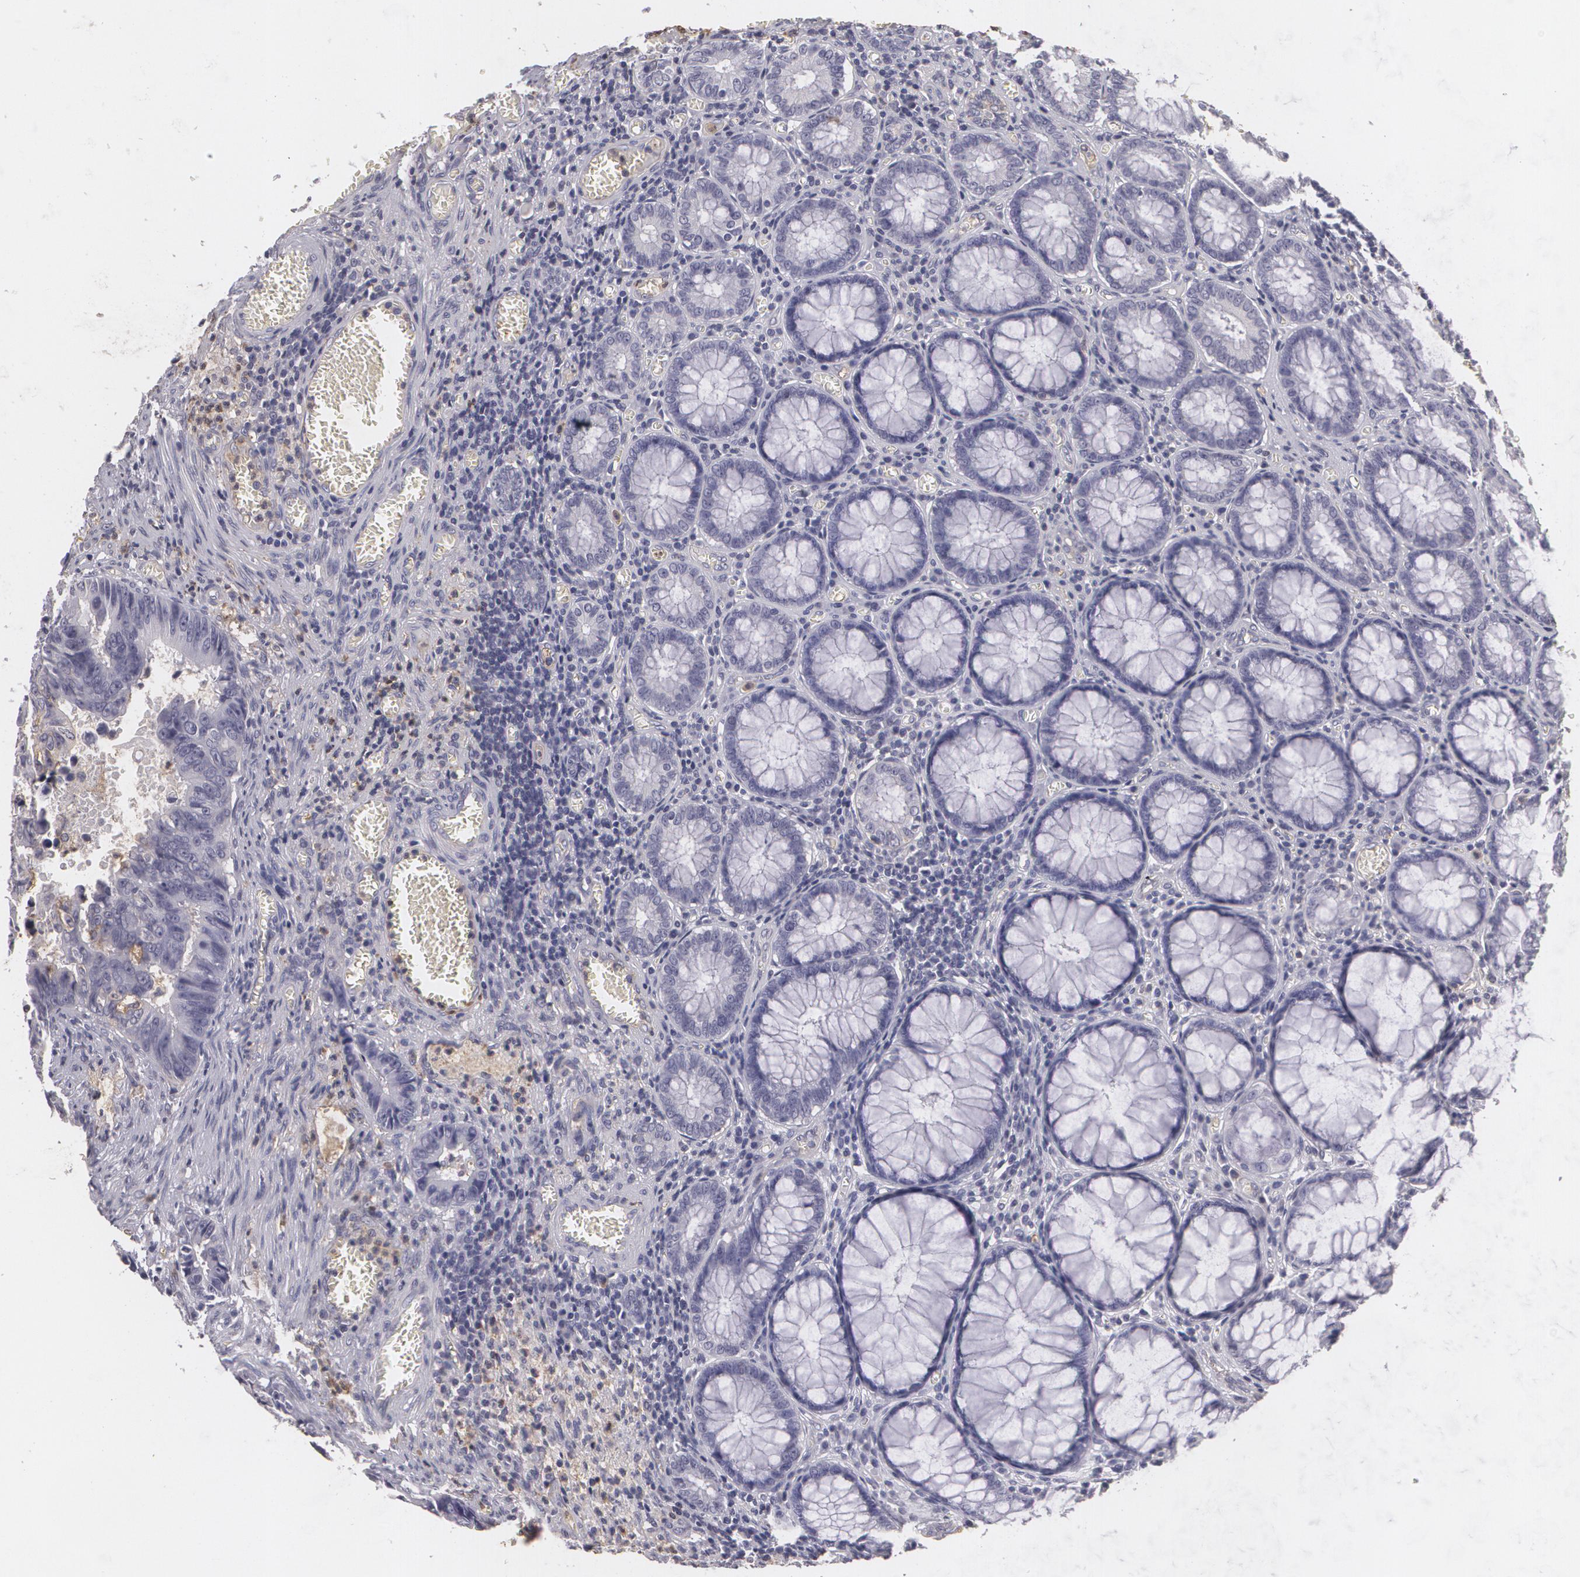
{"staining": {"intensity": "negative", "quantity": "none", "location": "none"}, "tissue": "colorectal cancer", "cell_type": "Tumor cells", "image_type": "cancer", "snomed": [{"axis": "morphology", "description": "Adenocarcinoma, NOS"}, {"axis": "topography", "description": "Rectum"}], "caption": "There is no significant staining in tumor cells of adenocarcinoma (colorectal). Brightfield microscopy of immunohistochemistry (IHC) stained with DAB (brown) and hematoxylin (blue), captured at high magnification.", "gene": "KCNA4", "patient": {"sex": "female", "age": 98}}